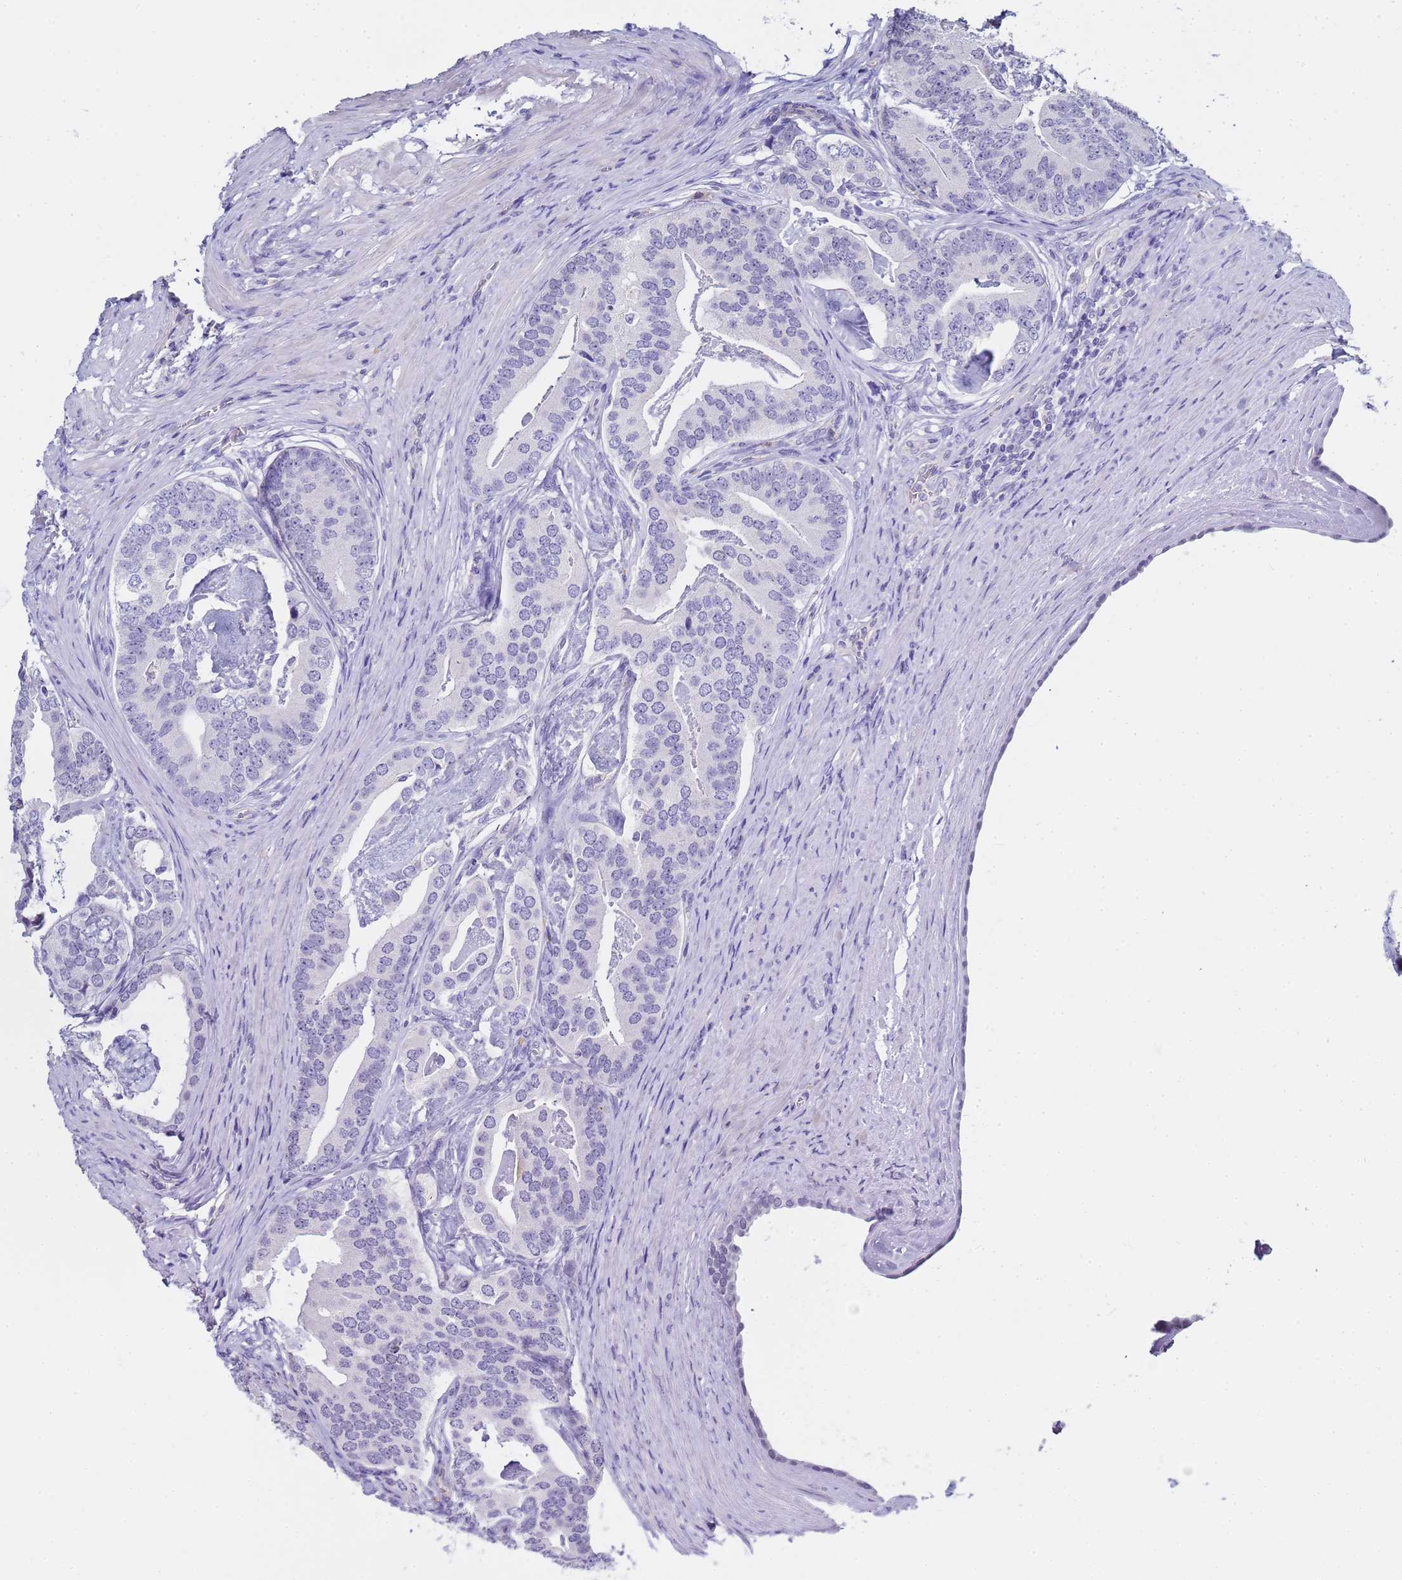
{"staining": {"intensity": "negative", "quantity": "none", "location": "none"}, "tissue": "prostate cancer", "cell_type": "Tumor cells", "image_type": "cancer", "snomed": [{"axis": "morphology", "description": "Adenocarcinoma, Low grade"}, {"axis": "topography", "description": "Prostate"}], "caption": "This is a photomicrograph of immunohistochemistry (IHC) staining of prostate adenocarcinoma (low-grade), which shows no positivity in tumor cells.", "gene": "CTRC", "patient": {"sex": "male", "age": 71}}